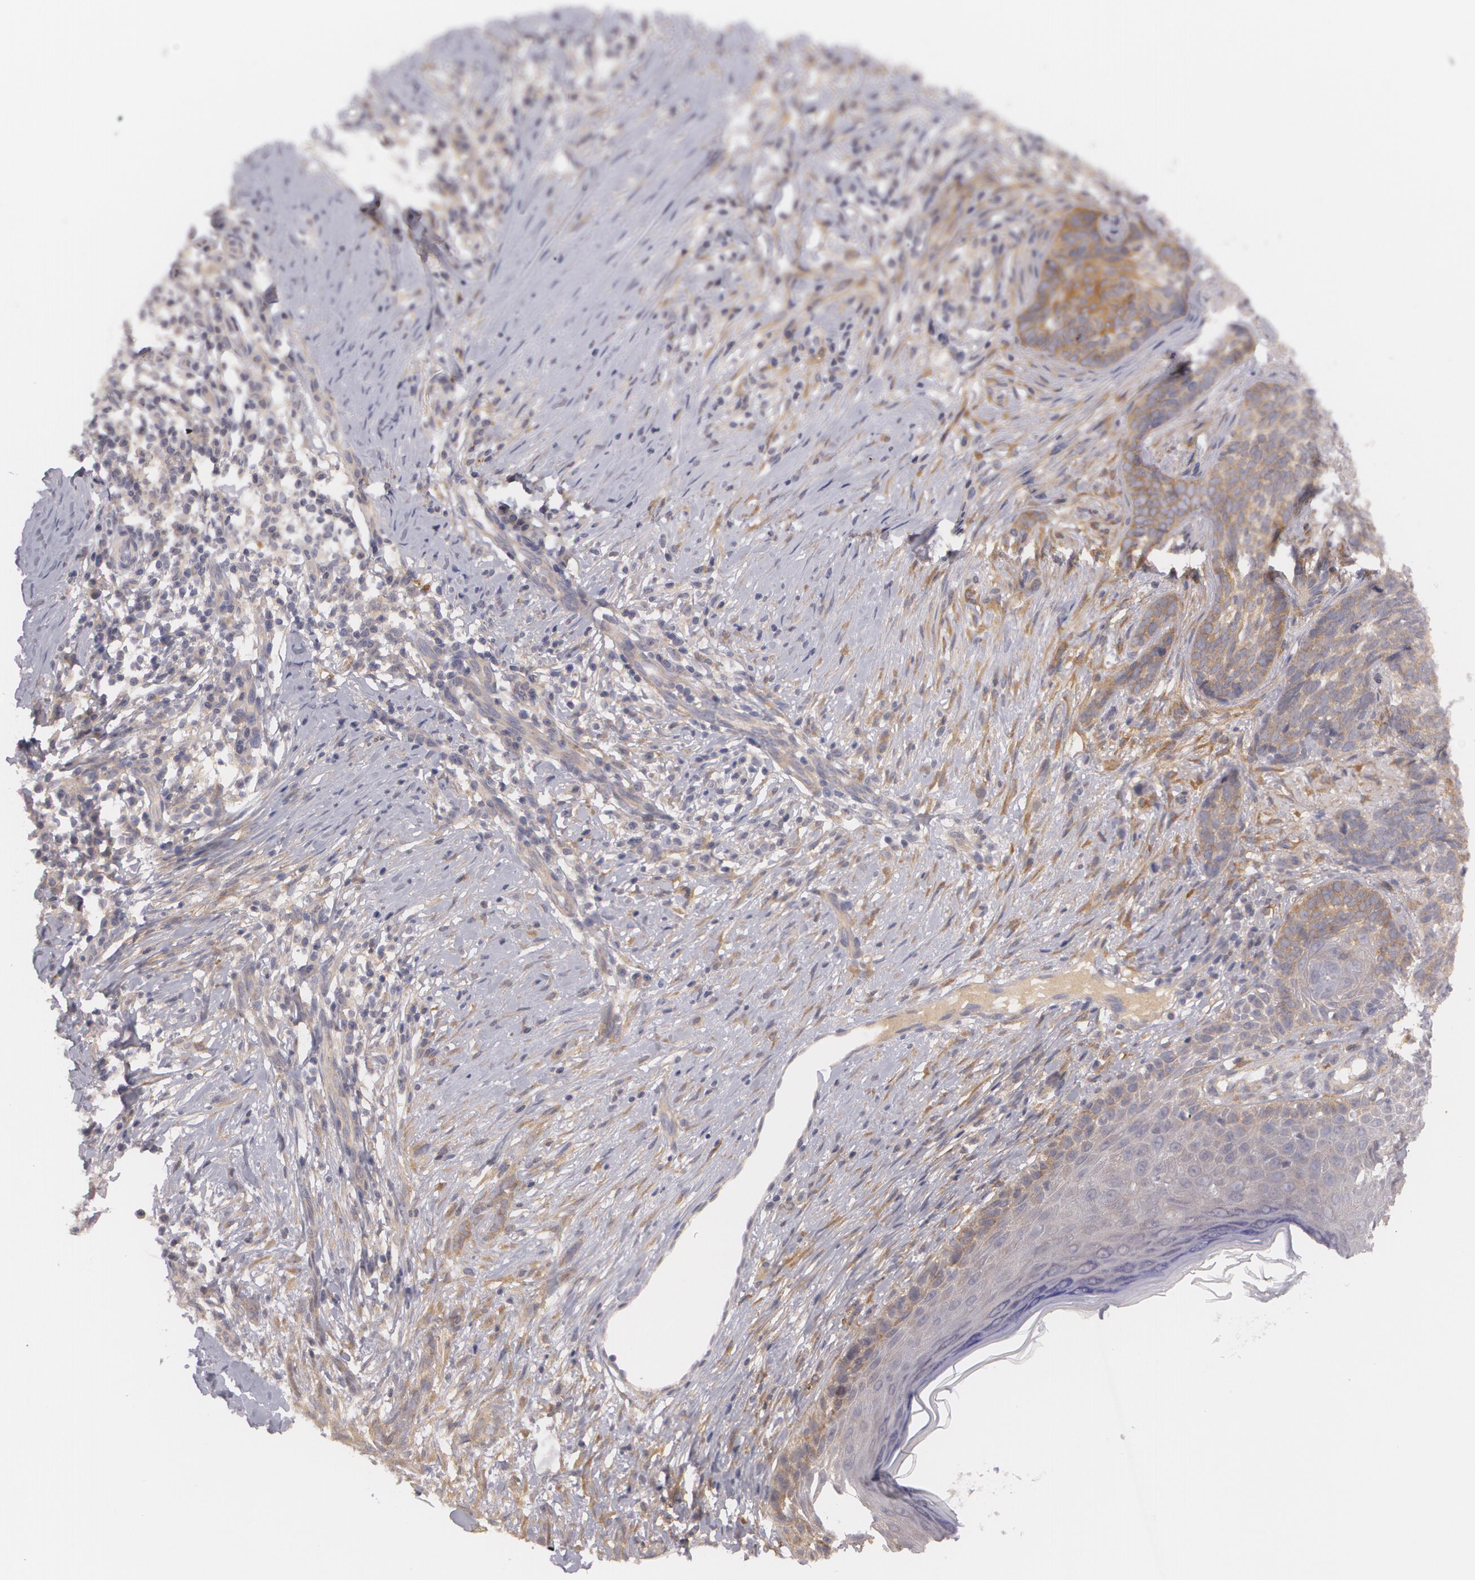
{"staining": {"intensity": "weak", "quantity": ">75%", "location": "cytoplasmic/membranous"}, "tissue": "skin cancer", "cell_type": "Tumor cells", "image_type": "cancer", "snomed": [{"axis": "morphology", "description": "Basal cell carcinoma"}, {"axis": "topography", "description": "Skin"}], "caption": "An image of human skin cancer stained for a protein displays weak cytoplasmic/membranous brown staining in tumor cells. The protein of interest is stained brown, and the nuclei are stained in blue (DAB (3,3'-diaminobenzidine) IHC with brightfield microscopy, high magnification).", "gene": "CASK", "patient": {"sex": "female", "age": 81}}